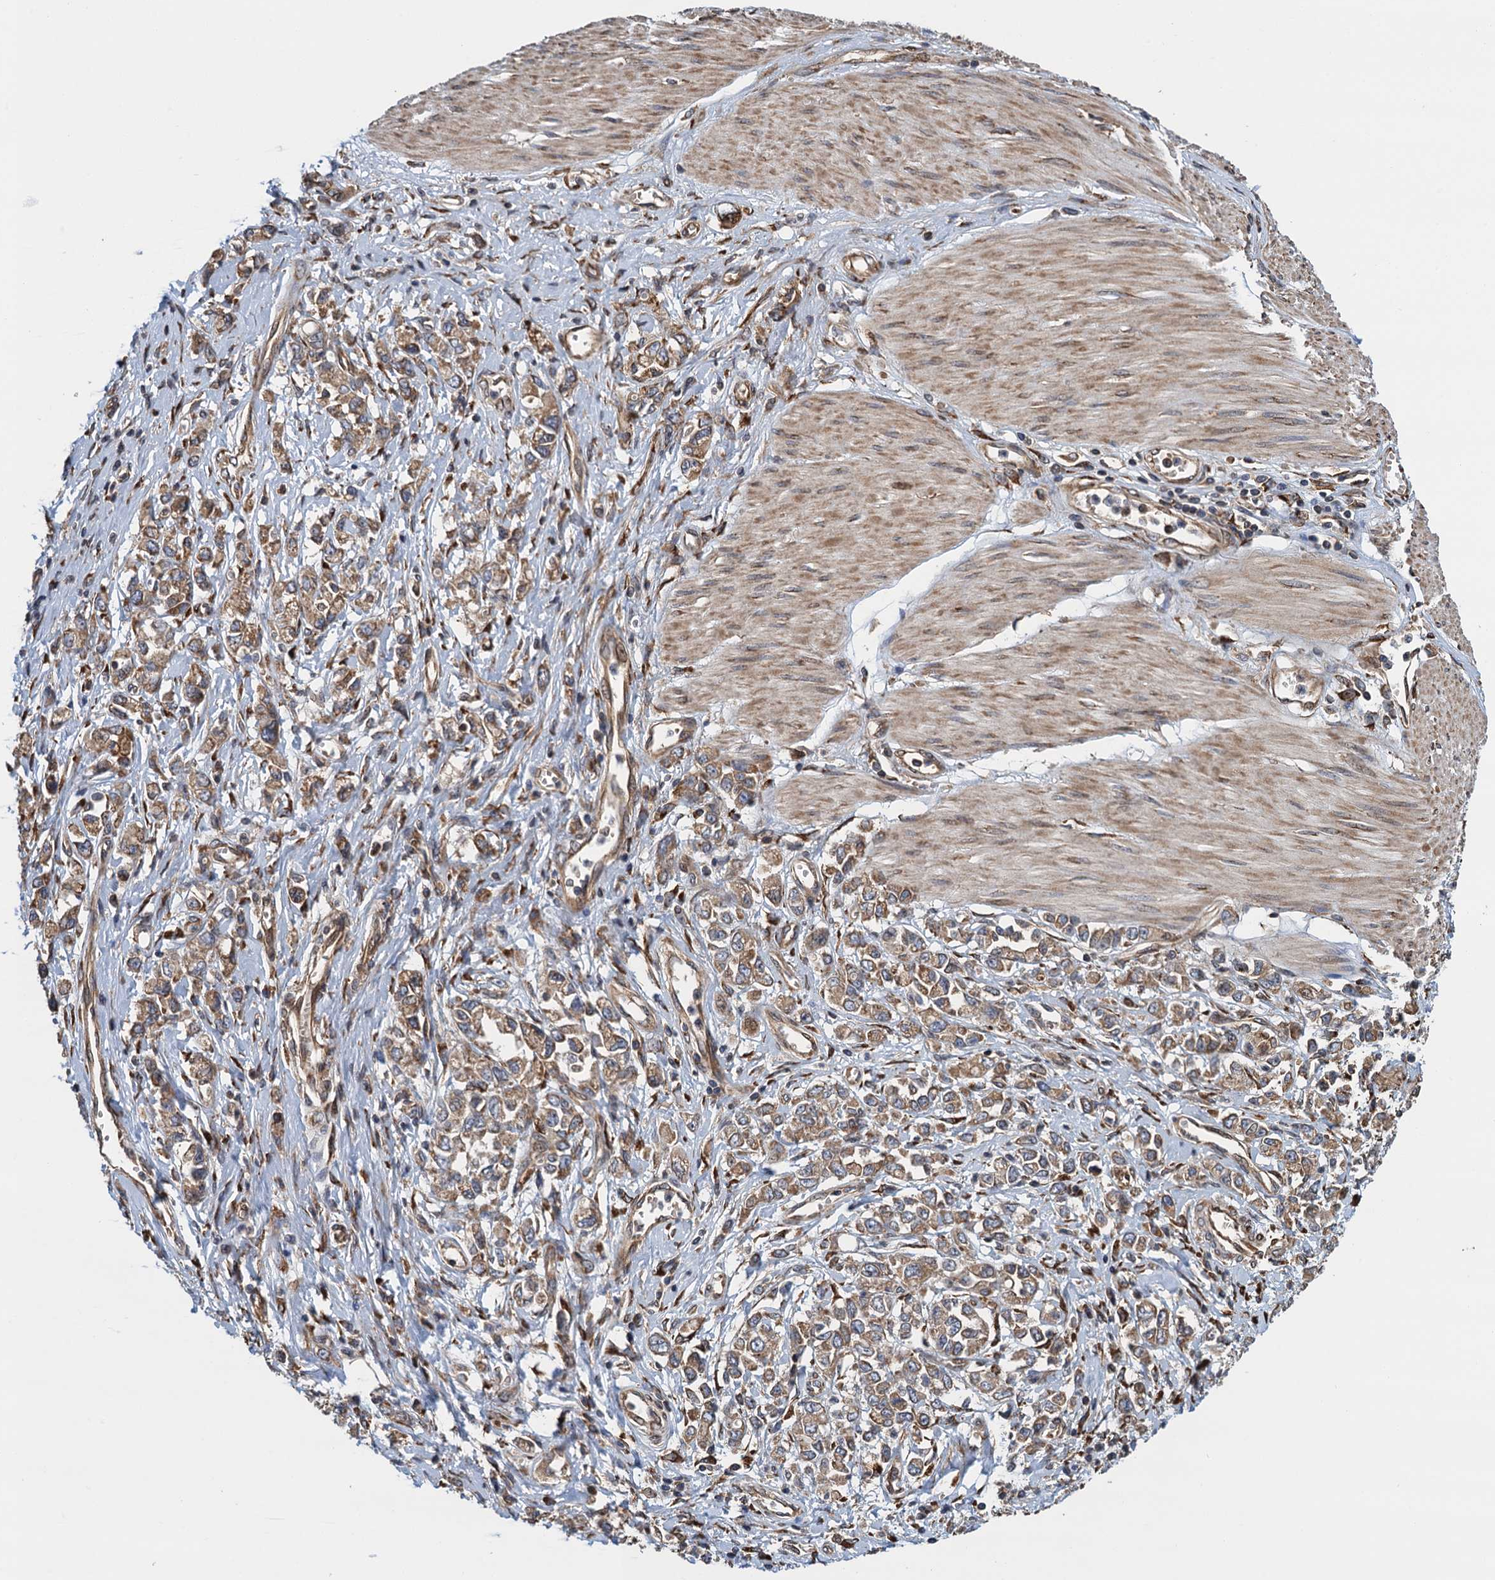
{"staining": {"intensity": "moderate", "quantity": ">75%", "location": "cytoplasmic/membranous"}, "tissue": "stomach cancer", "cell_type": "Tumor cells", "image_type": "cancer", "snomed": [{"axis": "morphology", "description": "Adenocarcinoma, NOS"}, {"axis": "topography", "description": "Stomach"}], "caption": "Approximately >75% of tumor cells in human stomach adenocarcinoma exhibit moderate cytoplasmic/membranous protein positivity as visualized by brown immunohistochemical staining.", "gene": "MDM1", "patient": {"sex": "female", "age": 76}}